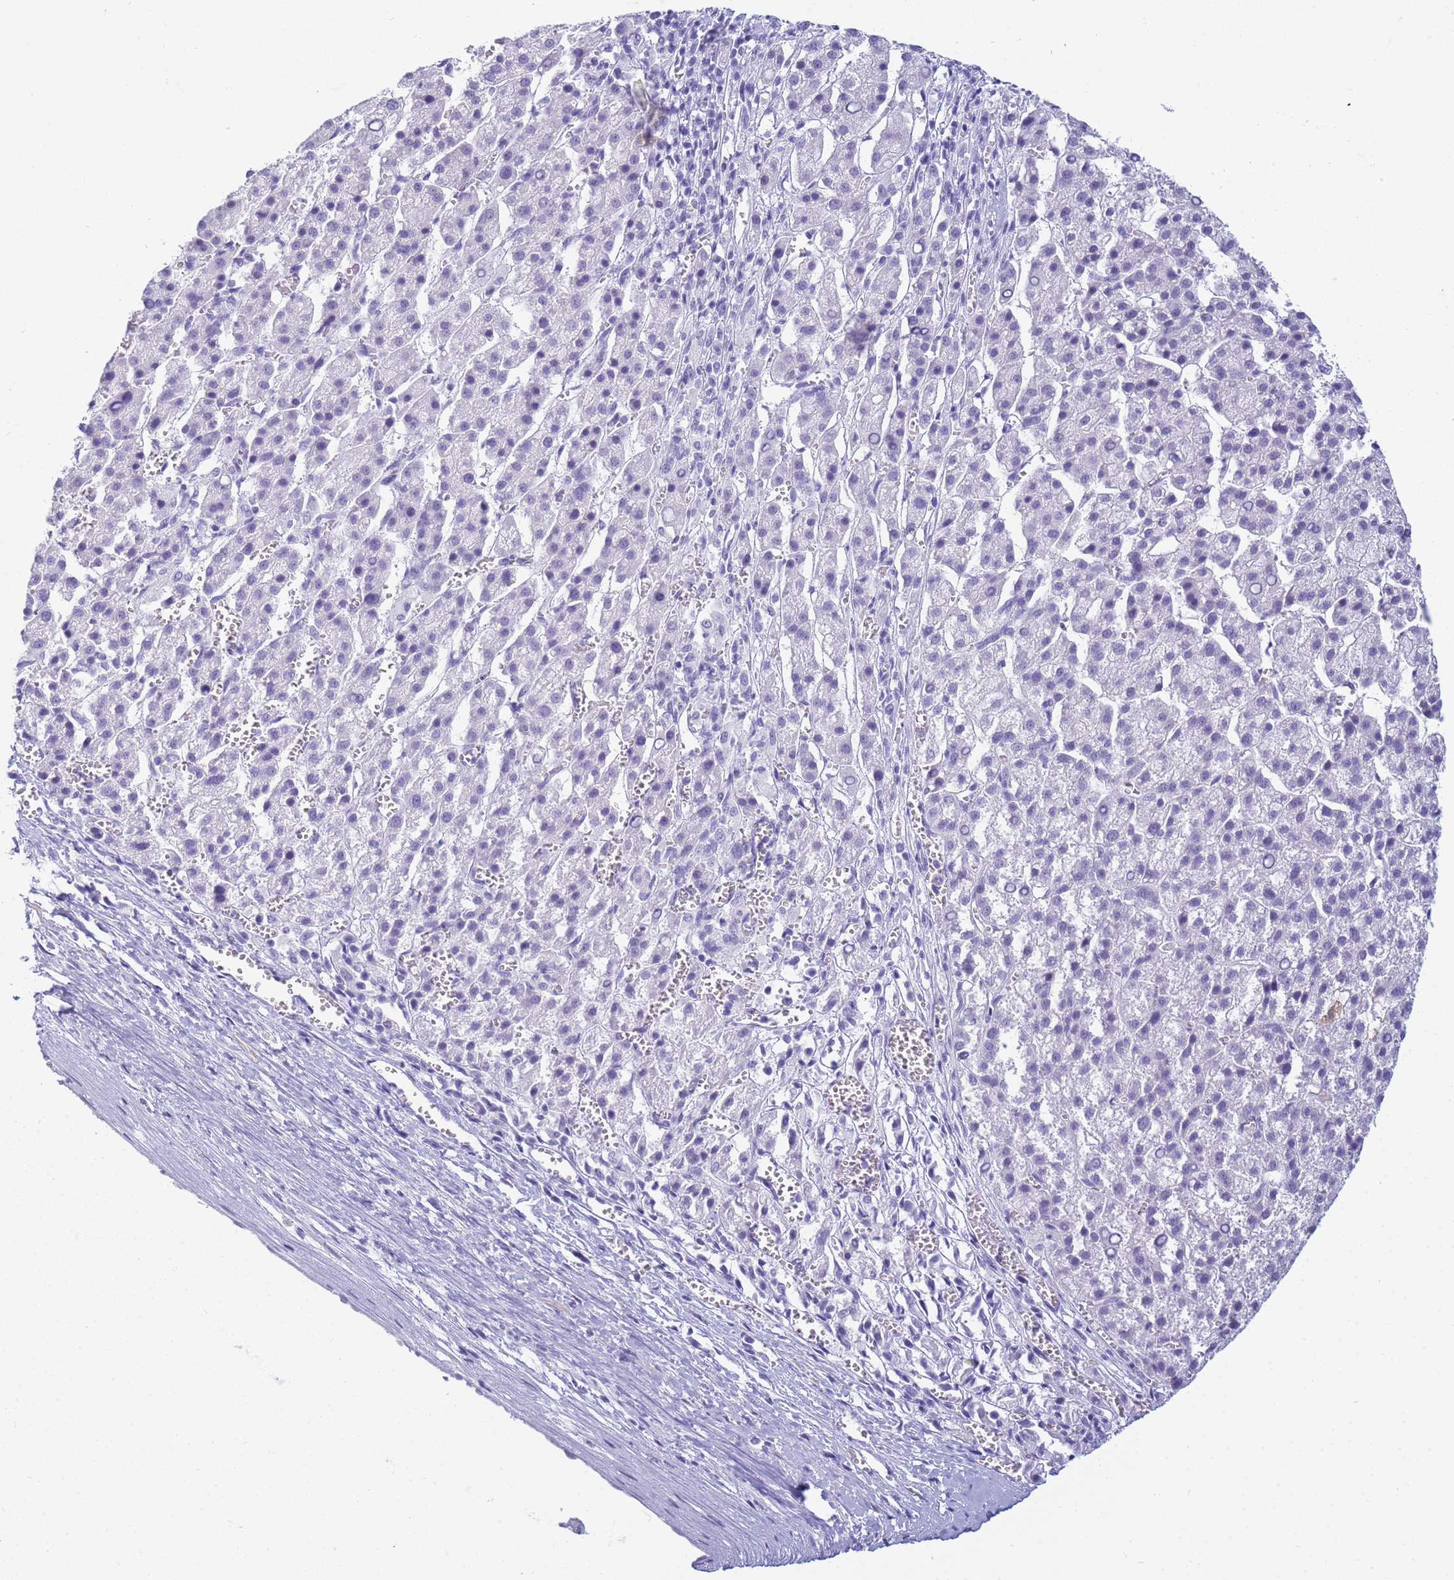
{"staining": {"intensity": "negative", "quantity": "none", "location": "none"}, "tissue": "liver cancer", "cell_type": "Tumor cells", "image_type": "cancer", "snomed": [{"axis": "morphology", "description": "Carcinoma, Hepatocellular, NOS"}, {"axis": "topography", "description": "Liver"}], "caption": "This is an immunohistochemistry (IHC) photomicrograph of liver cancer. There is no positivity in tumor cells.", "gene": "SNX20", "patient": {"sex": "female", "age": 58}}